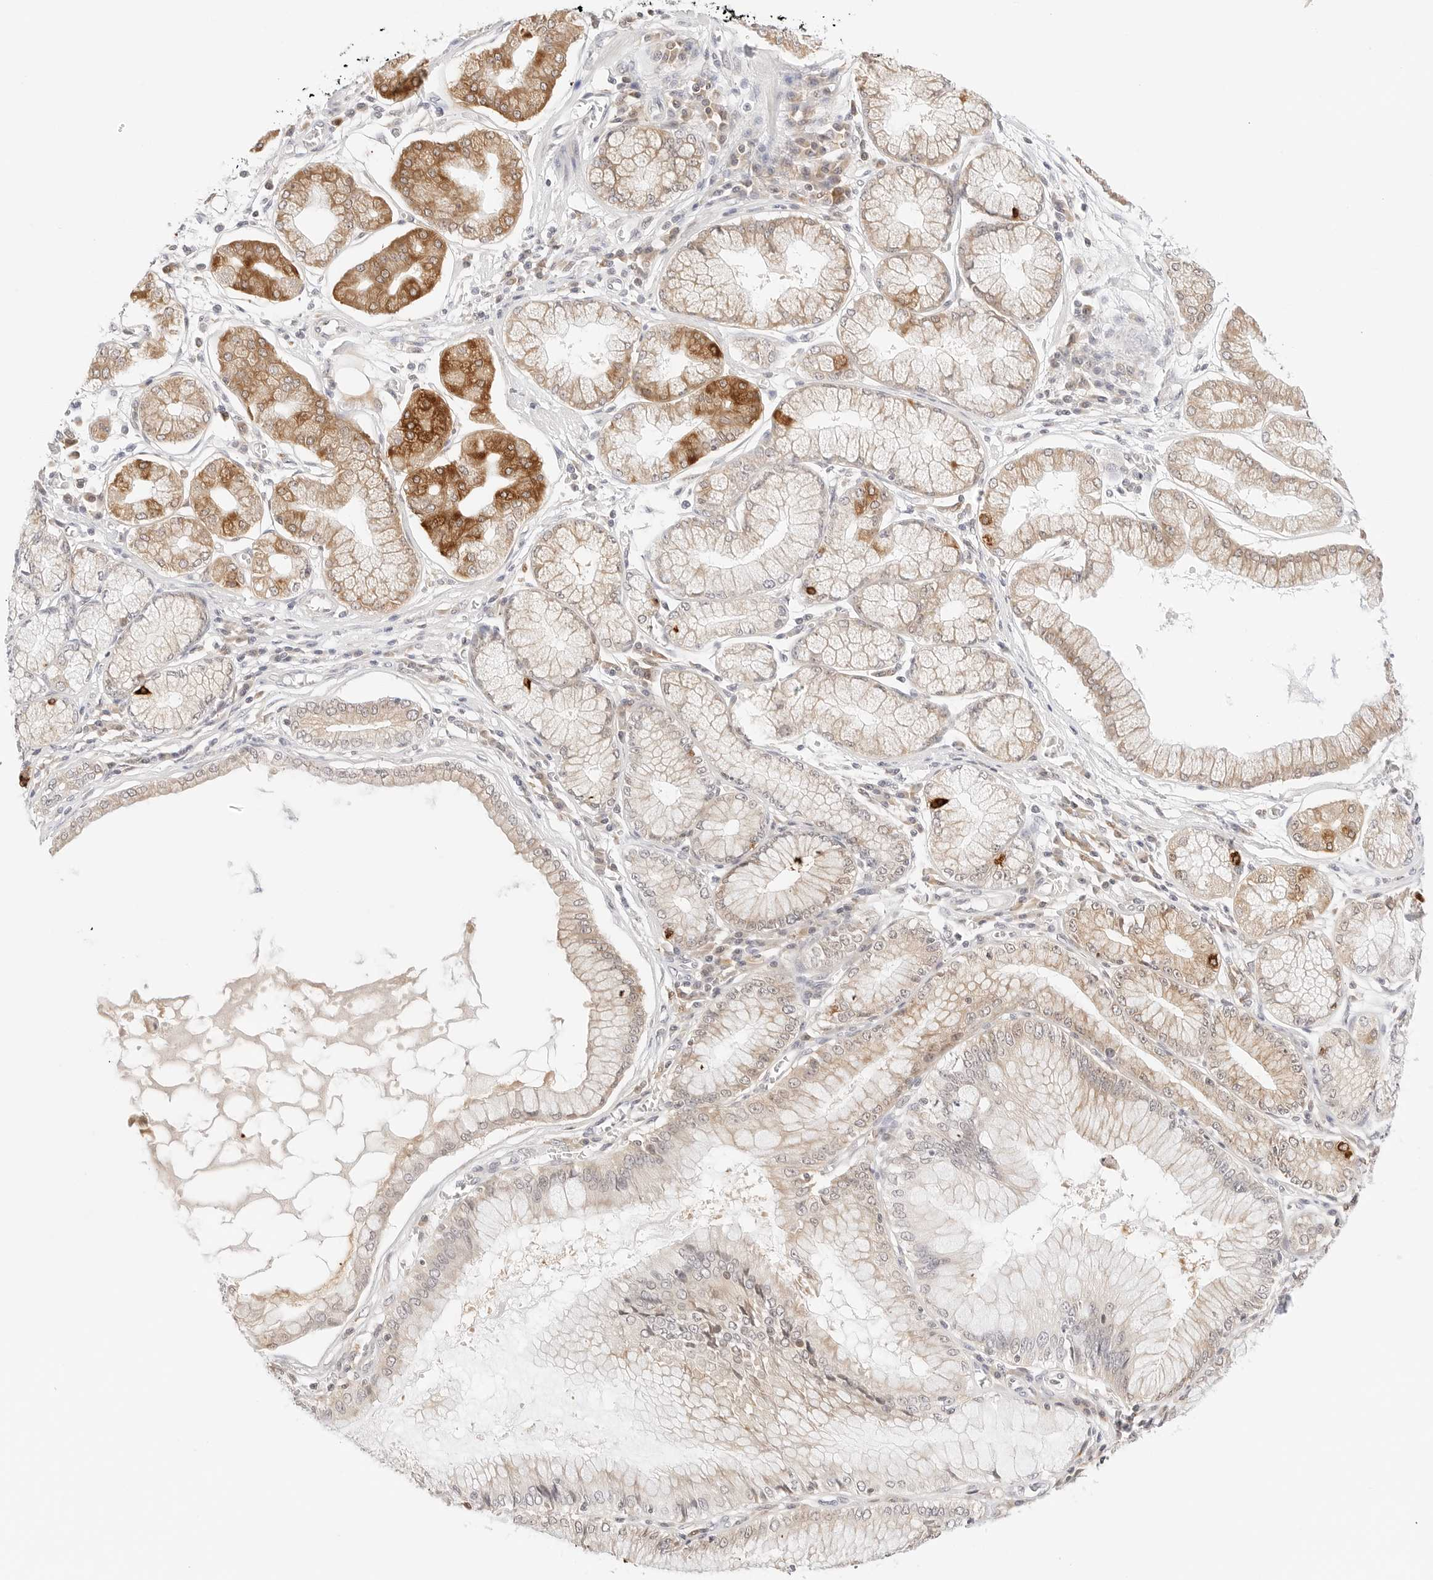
{"staining": {"intensity": "moderate", "quantity": "25%-75%", "location": "cytoplasmic/membranous"}, "tissue": "stomach cancer", "cell_type": "Tumor cells", "image_type": "cancer", "snomed": [{"axis": "morphology", "description": "Adenocarcinoma, NOS"}, {"axis": "topography", "description": "Stomach"}], "caption": "High-magnification brightfield microscopy of stomach cancer stained with DAB (3,3'-diaminobenzidine) (brown) and counterstained with hematoxylin (blue). tumor cells exhibit moderate cytoplasmic/membranous expression is seen in about25%-75% of cells.", "gene": "ERO1B", "patient": {"sex": "male", "age": 59}}